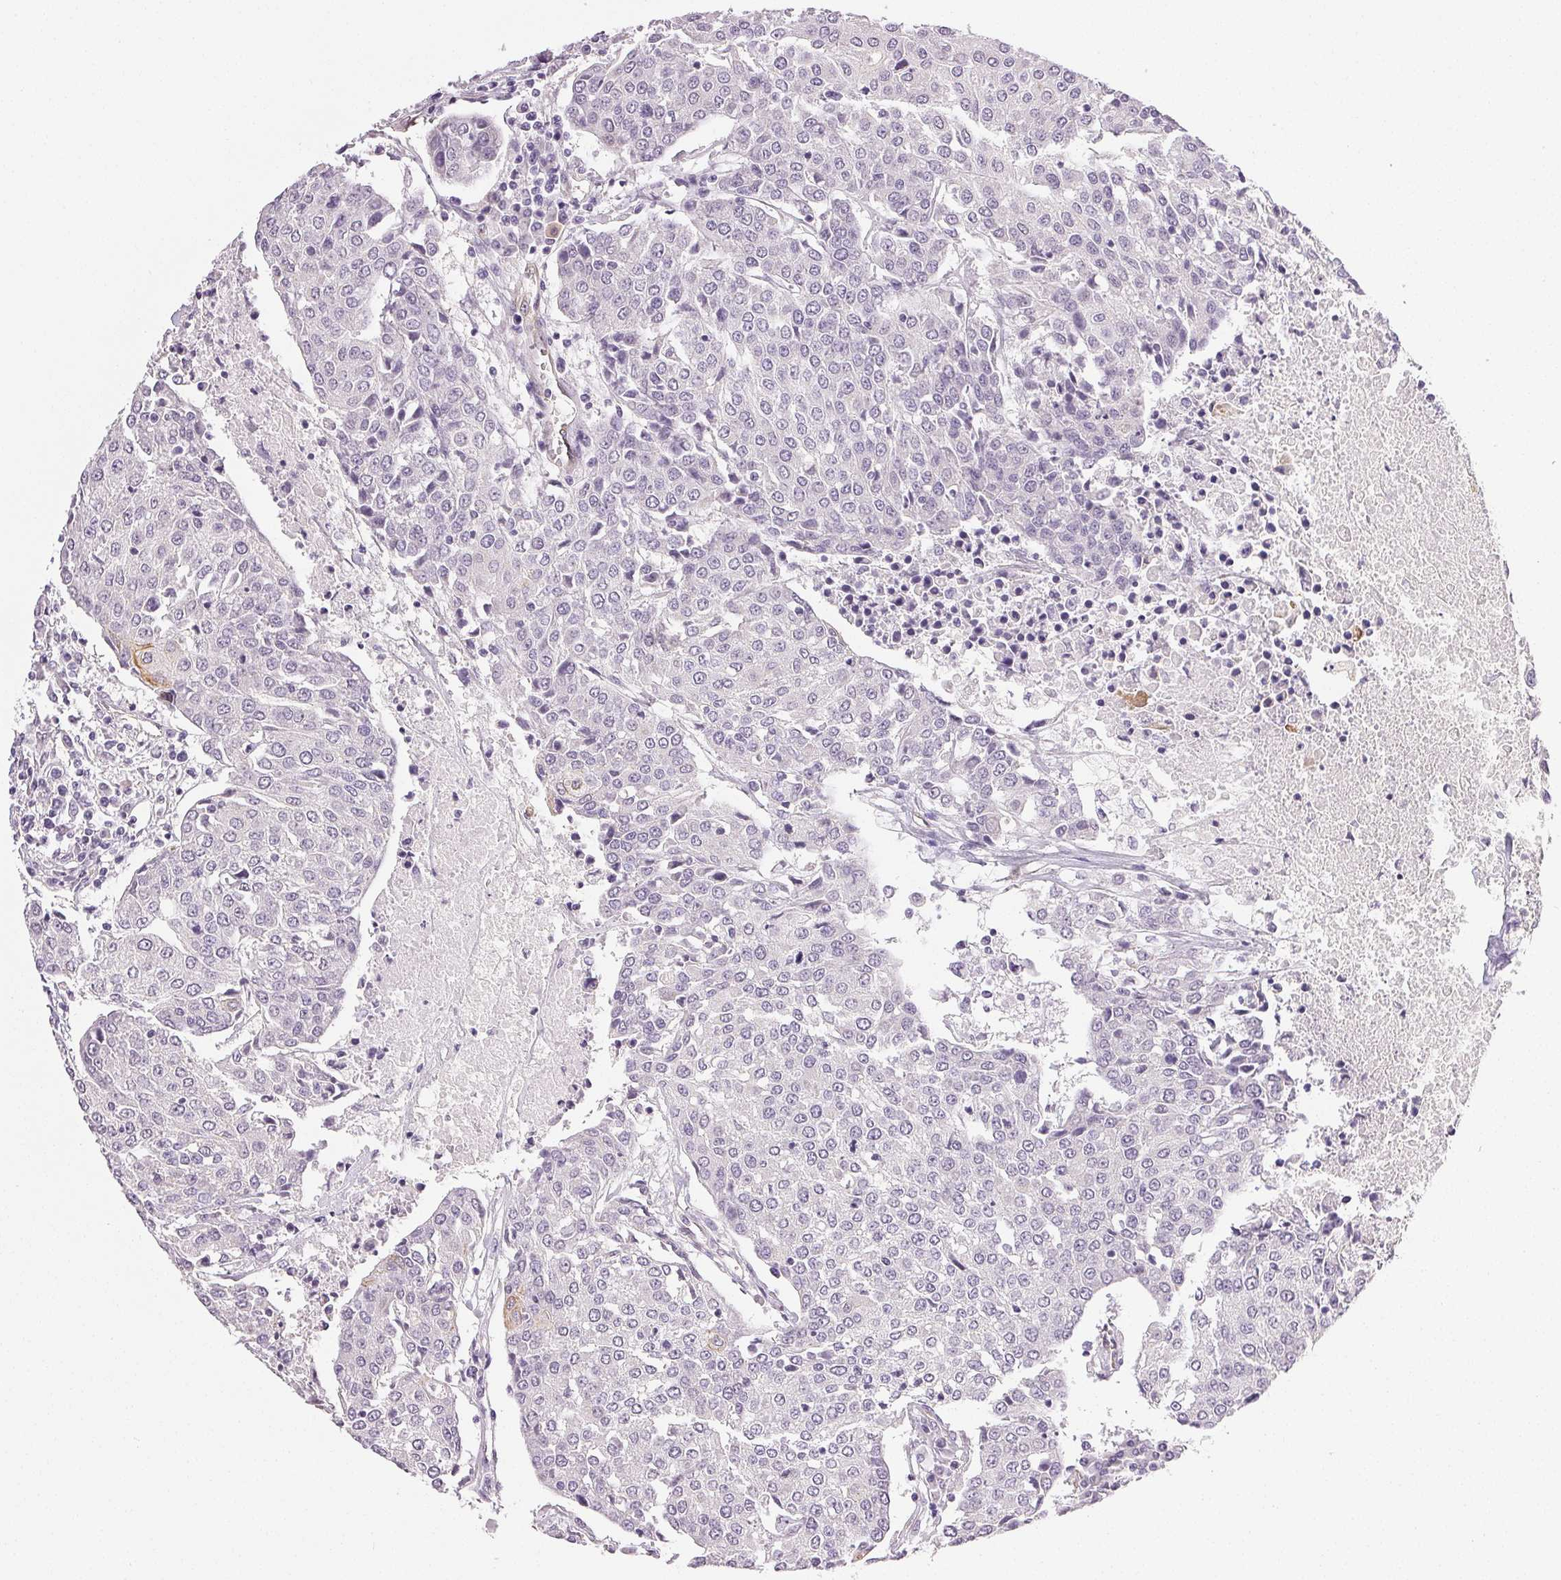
{"staining": {"intensity": "negative", "quantity": "none", "location": "none"}, "tissue": "urothelial cancer", "cell_type": "Tumor cells", "image_type": "cancer", "snomed": [{"axis": "morphology", "description": "Urothelial carcinoma, High grade"}, {"axis": "topography", "description": "Urinary bladder"}], "caption": "This is an IHC image of human urothelial cancer. There is no expression in tumor cells.", "gene": "PLCB1", "patient": {"sex": "female", "age": 85}}